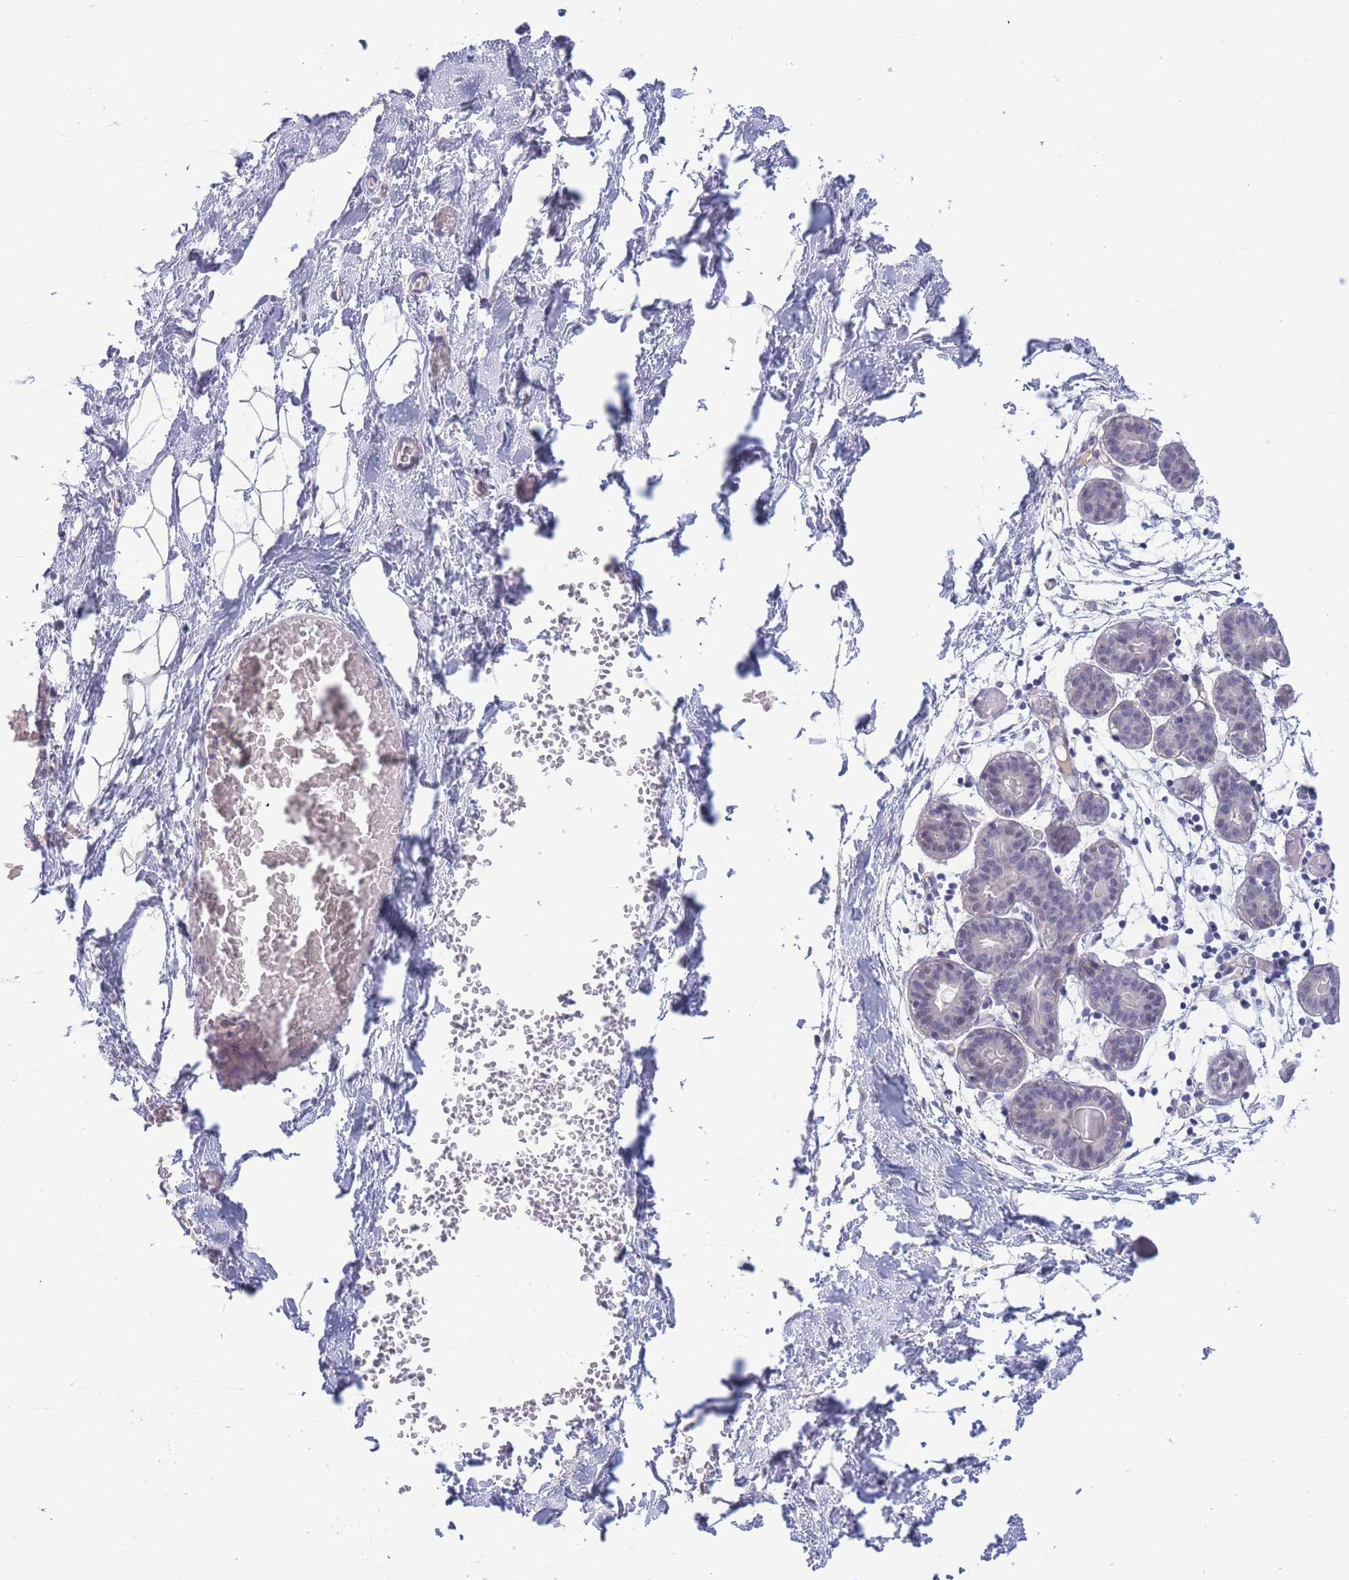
{"staining": {"intensity": "negative", "quantity": "none", "location": "none"}, "tissue": "breast", "cell_type": "Adipocytes", "image_type": "normal", "snomed": [{"axis": "morphology", "description": "Normal tissue, NOS"}, {"axis": "topography", "description": "Breast"}], "caption": "DAB immunohistochemical staining of unremarkable human breast reveals no significant expression in adipocytes. (DAB (3,3'-diaminobenzidine) immunohistochemistry, high magnification).", "gene": "PRR23A", "patient": {"sex": "female", "age": 27}}